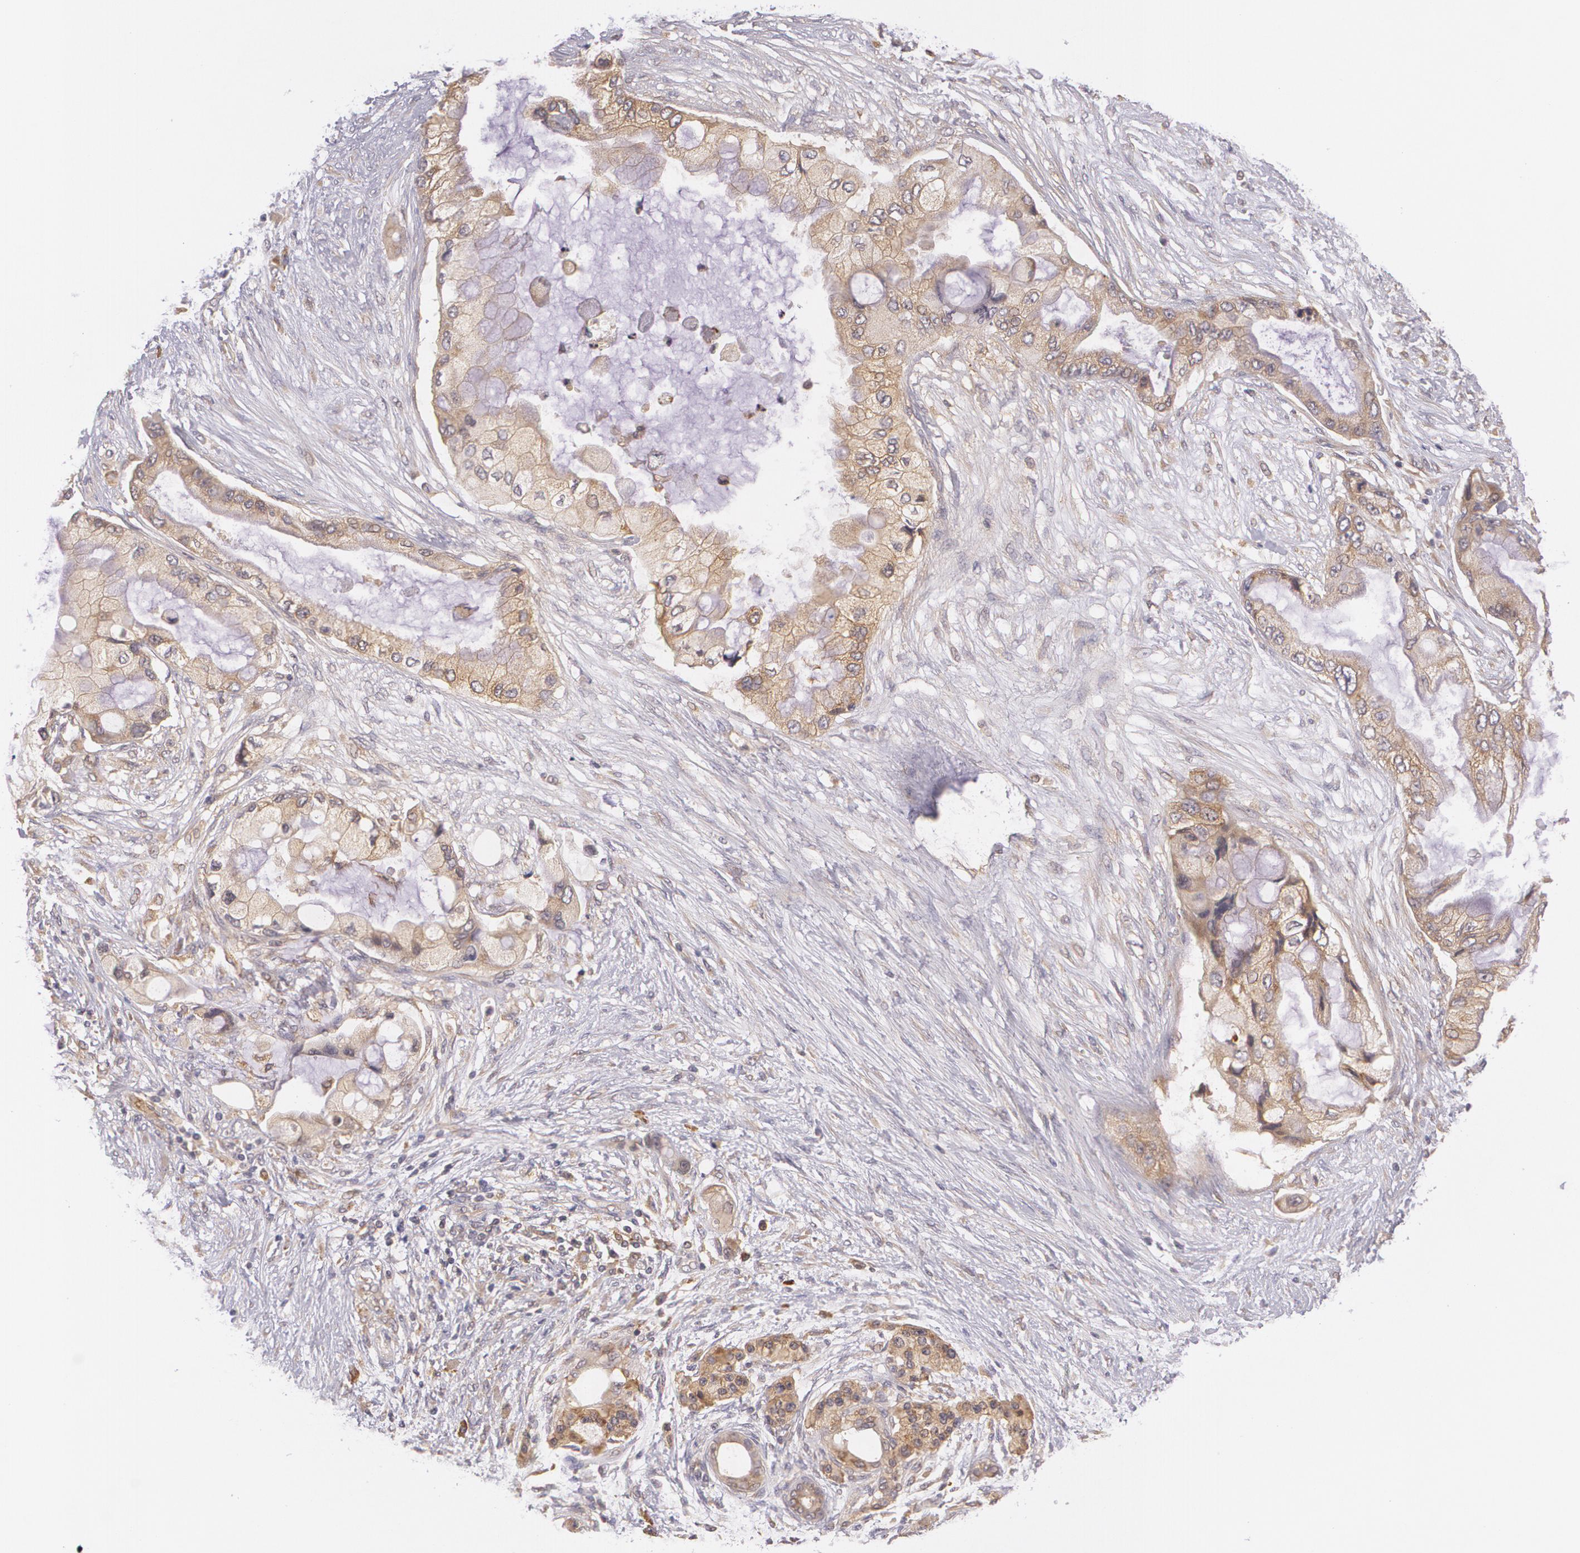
{"staining": {"intensity": "weak", "quantity": ">75%", "location": "cytoplasmic/membranous"}, "tissue": "pancreatic cancer", "cell_type": "Tumor cells", "image_type": "cancer", "snomed": [{"axis": "morphology", "description": "Adenocarcinoma, NOS"}, {"axis": "topography", "description": "Pancreas"}], "caption": "Immunohistochemistry staining of pancreatic cancer, which shows low levels of weak cytoplasmic/membranous staining in approximately >75% of tumor cells indicating weak cytoplasmic/membranous protein staining. The staining was performed using DAB (3,3'-diaminobenzidine) (brown) for protein detection and nuclei were counterstained in hematoxylin (blue).", "gene": "CCL17", "patient": {"sex": "female", "age": 59}}